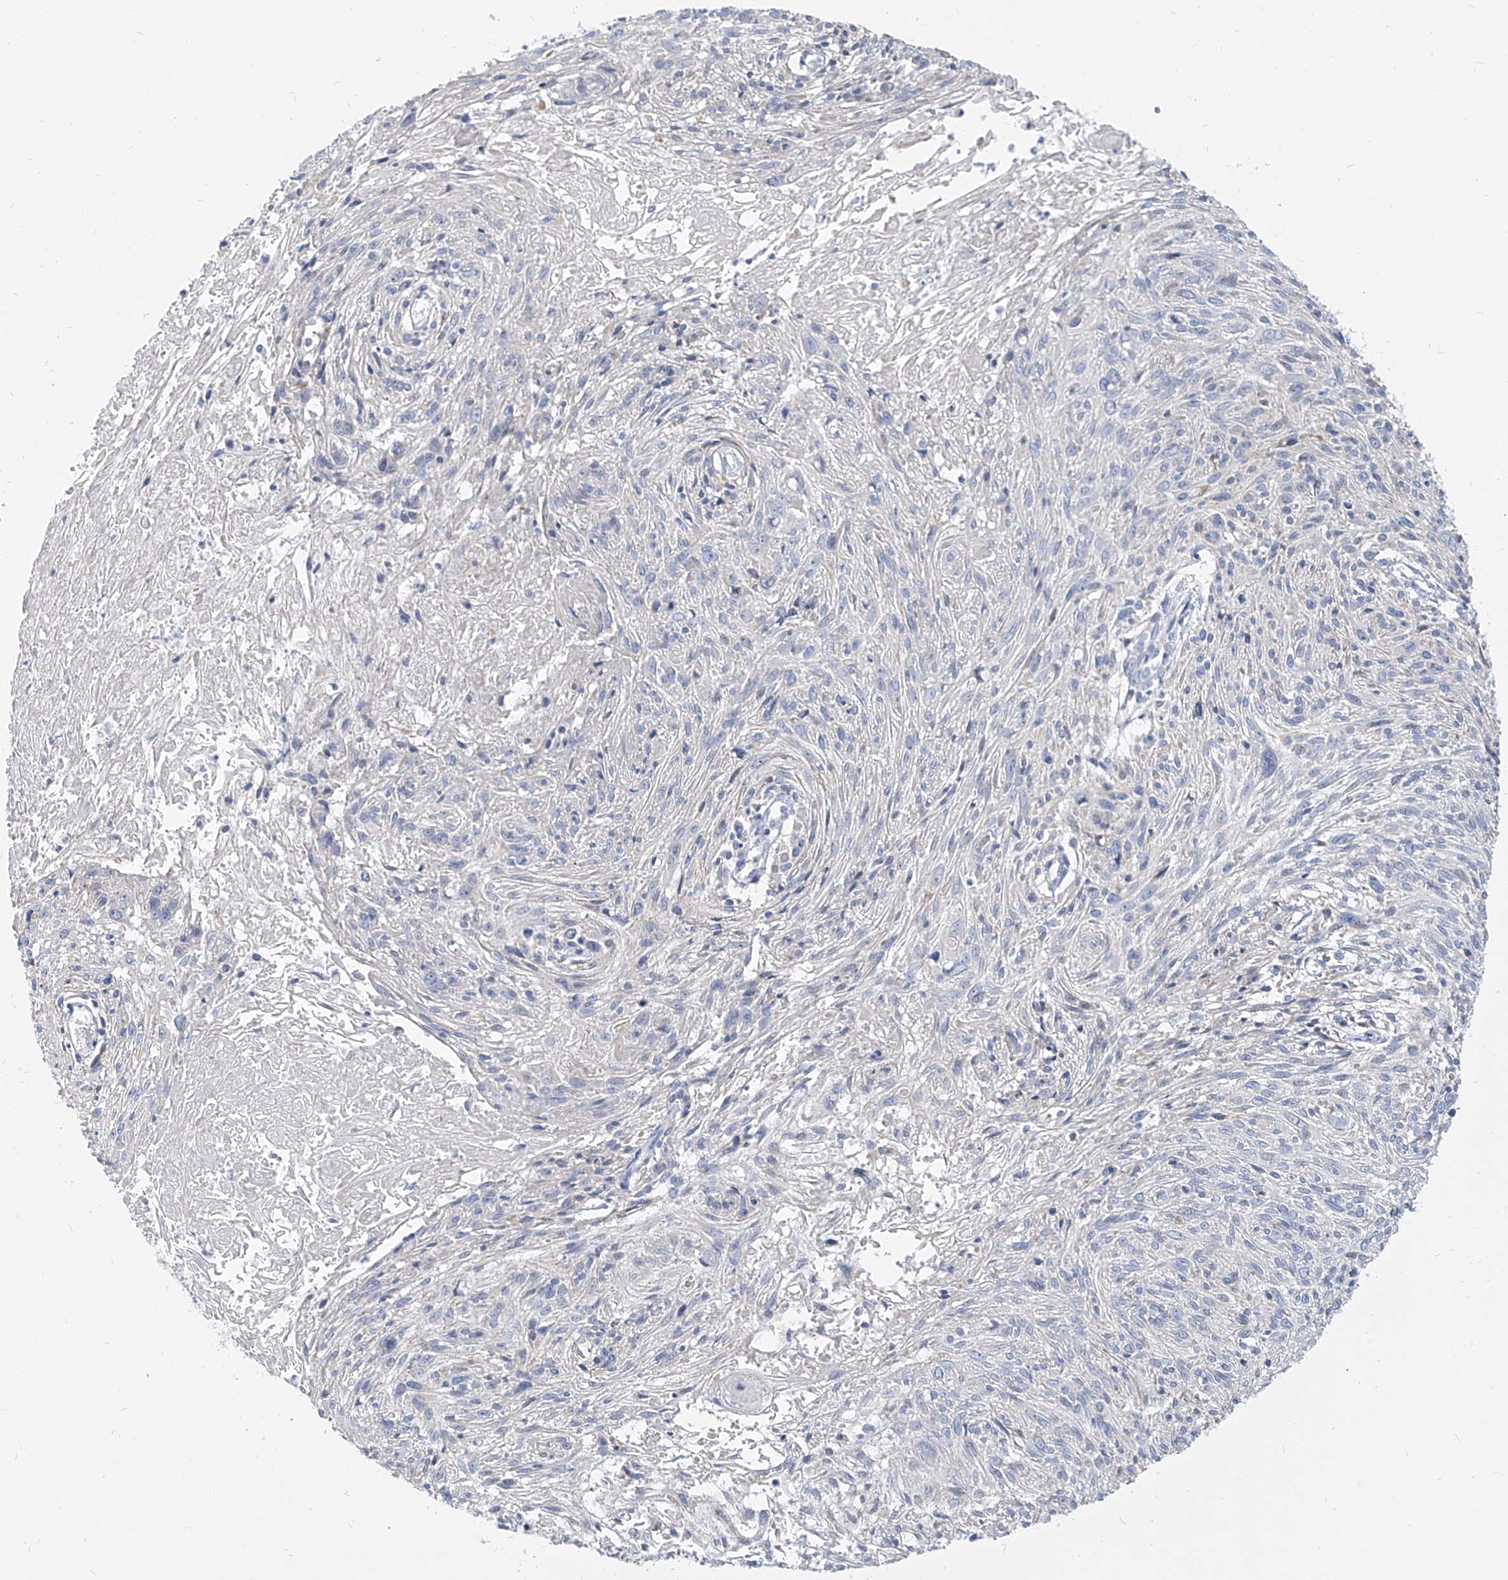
{"staining": {"intensity": "negative", "quantity": "none", "location": "none"}, "tissue": "cervical cancer", "cell_type": "Tumor cells", "image_type": "cancer", "snomed": [{"axis": "morphology", "description": "Squamous cell carcinoma, NOS"}, {"axis": "topography", "description": "Cervix"}], "caption": "Cervical cancer was stained to show a protein in brown. There is no significant positivity in tumor cells.", "gene": "TXLNB", "patient": {"sex": "female", "age": 51}}